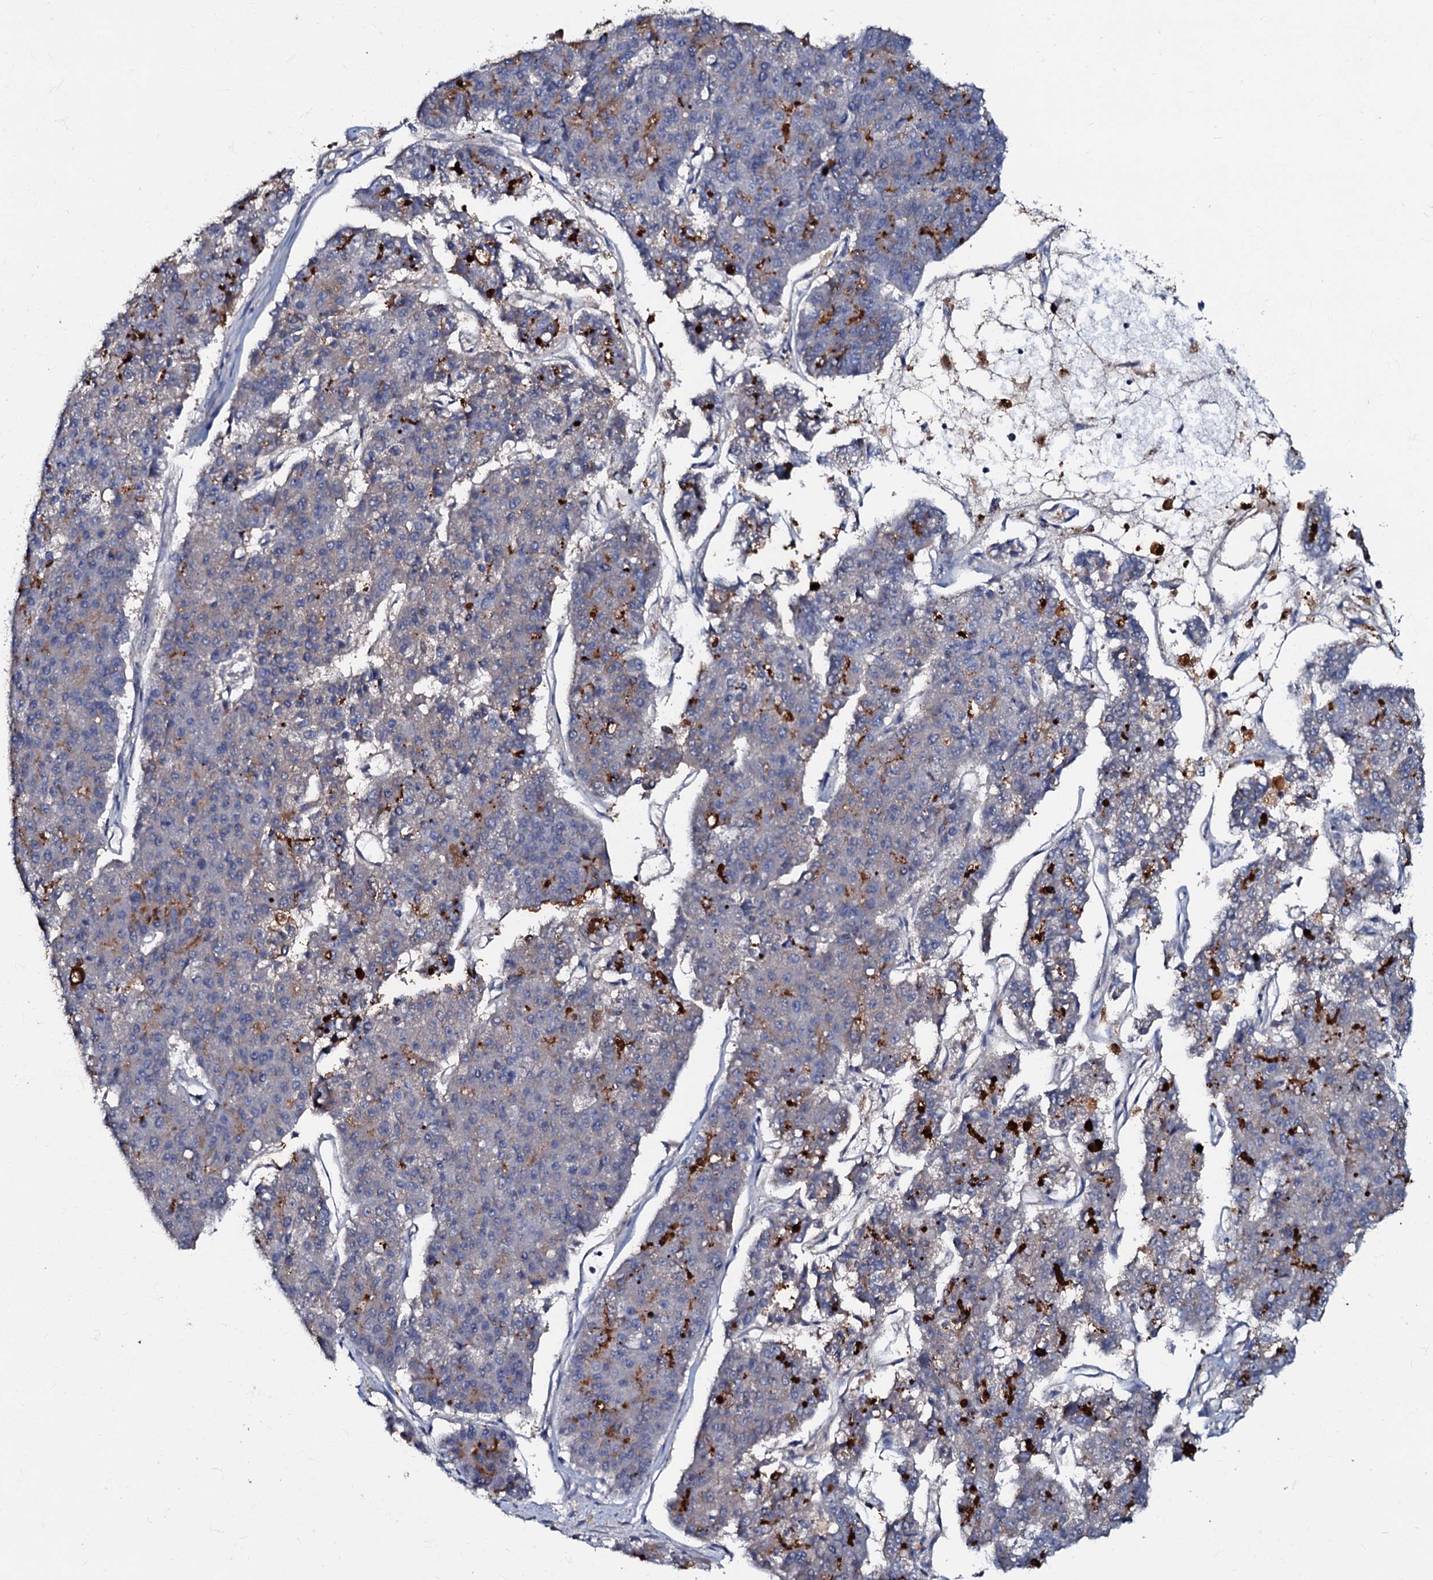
{"staining": {"intensity": "moderate", "quantity": "<25%", "location": "cytoplasmic/membranous"}, "tissue": "pancreatic cancer", "cell_type": "Tumor cells", "image_type": "cancer", "snomed": [{"axis": "morphology", "description": "Adenocarcinoma, NOS"}, {"axis": "topography", "description": "Pancreas"}], "caption": "Immunohistochemical staining of adenocarcinoma (pancreatic) demonstrates low levels of moderate cytoplasmic/membranous expression in about <25% of tumor cells.", "gene": "MANSC4", "patient": {"sex": "male", "age": 50}}